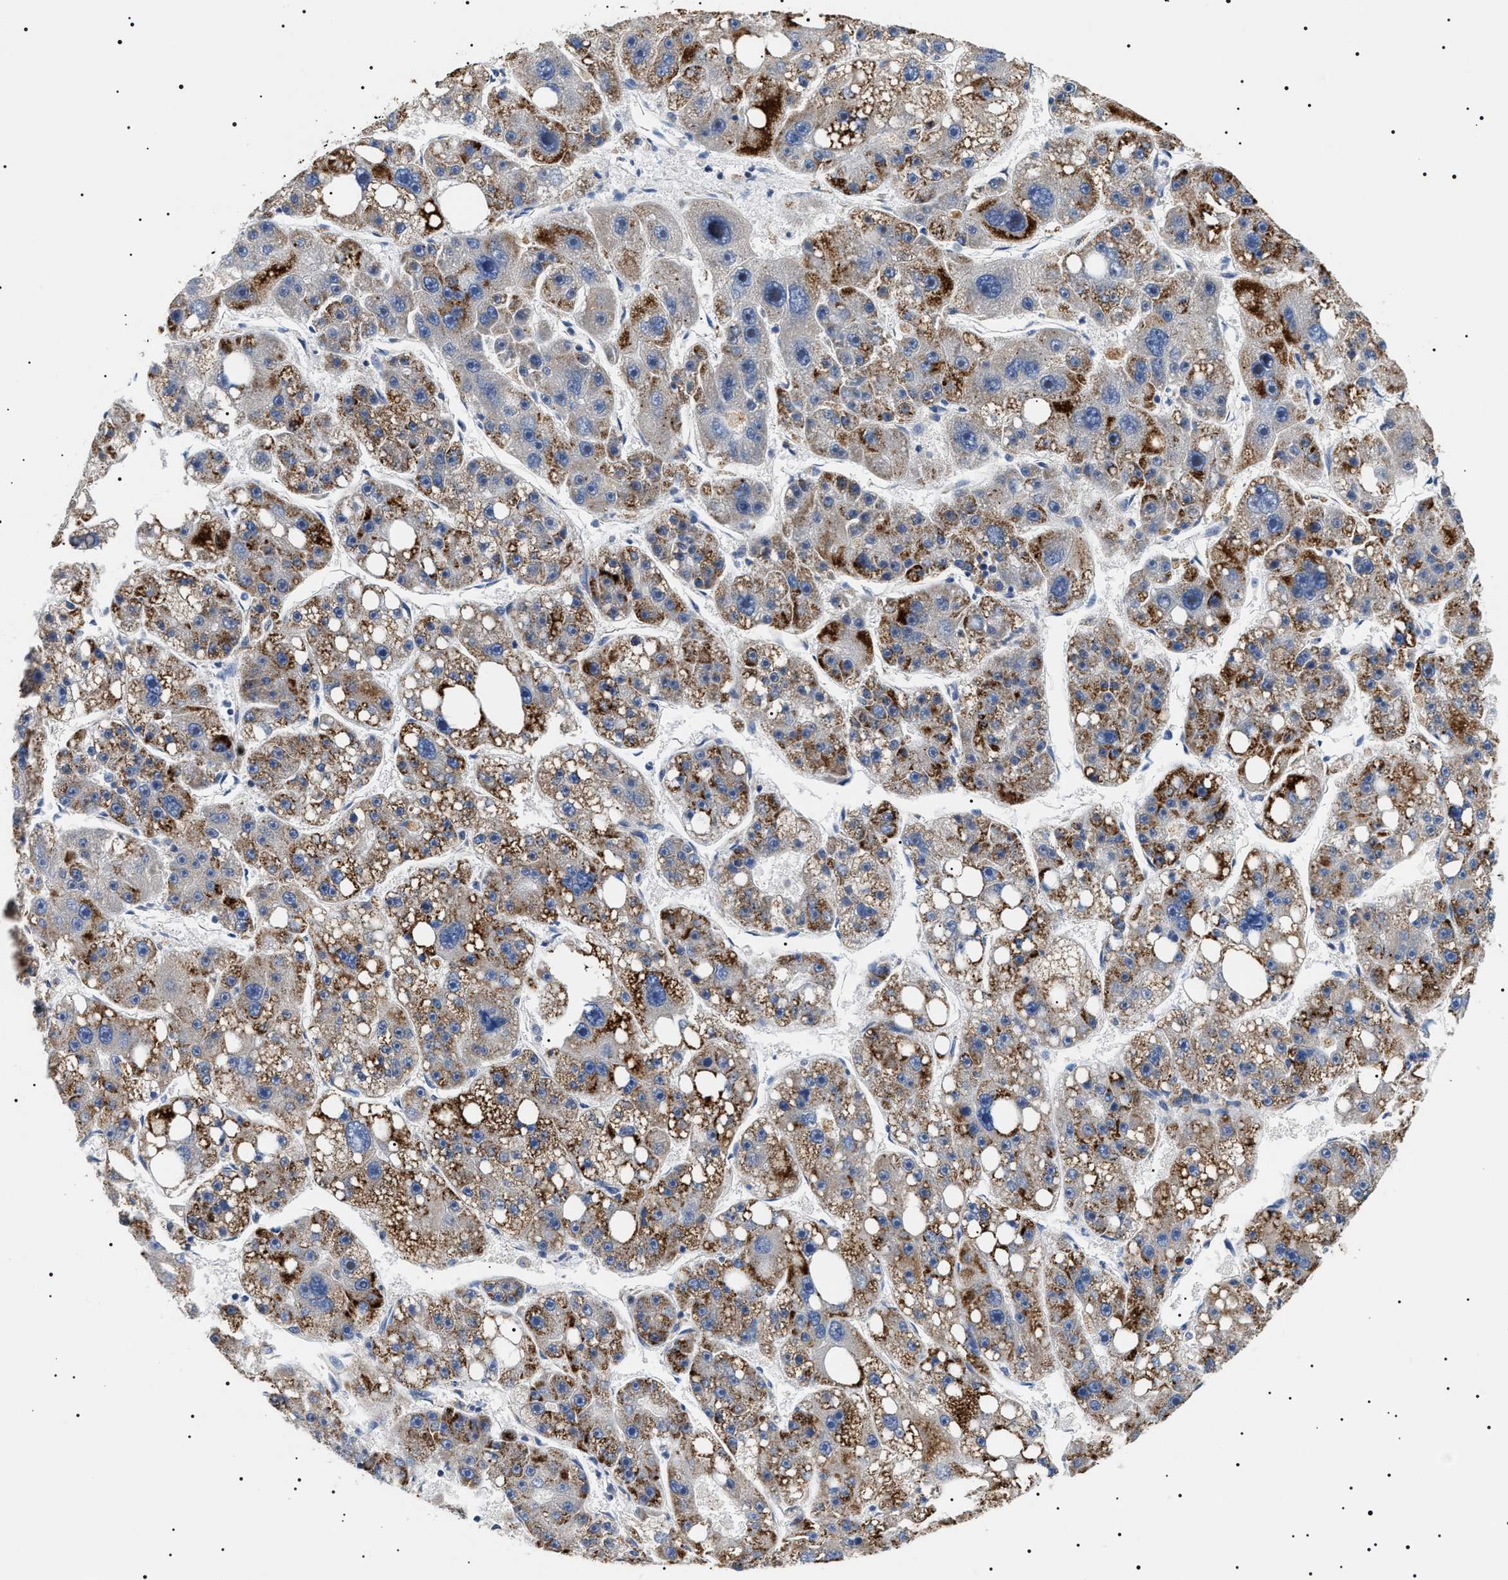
{"staining": {"intensity": "moderate", "quantity": ">75%", "location": "cytoplasmic/membranous"}, "tissue": "liver cancer", "cell_type": "Tumor cells", "image_type": "cancer", "snomed": [{"axis": "morphology", "description": "Carcinoma, Hepatocellular, NOS"}, {"axis": "topography", "description": "Liver"}], "caption": "Hepatocellular carcinoma (liver) stained with DAB (3,3'-diaminobenzidine) immunohistochemistry (IHC) reveals medium levels of moderate cytoplasmic/membranous staining in about >75% of tumor cells.", "gene": "TMEM222", "patient": {"sex": "female", "age": 61}}